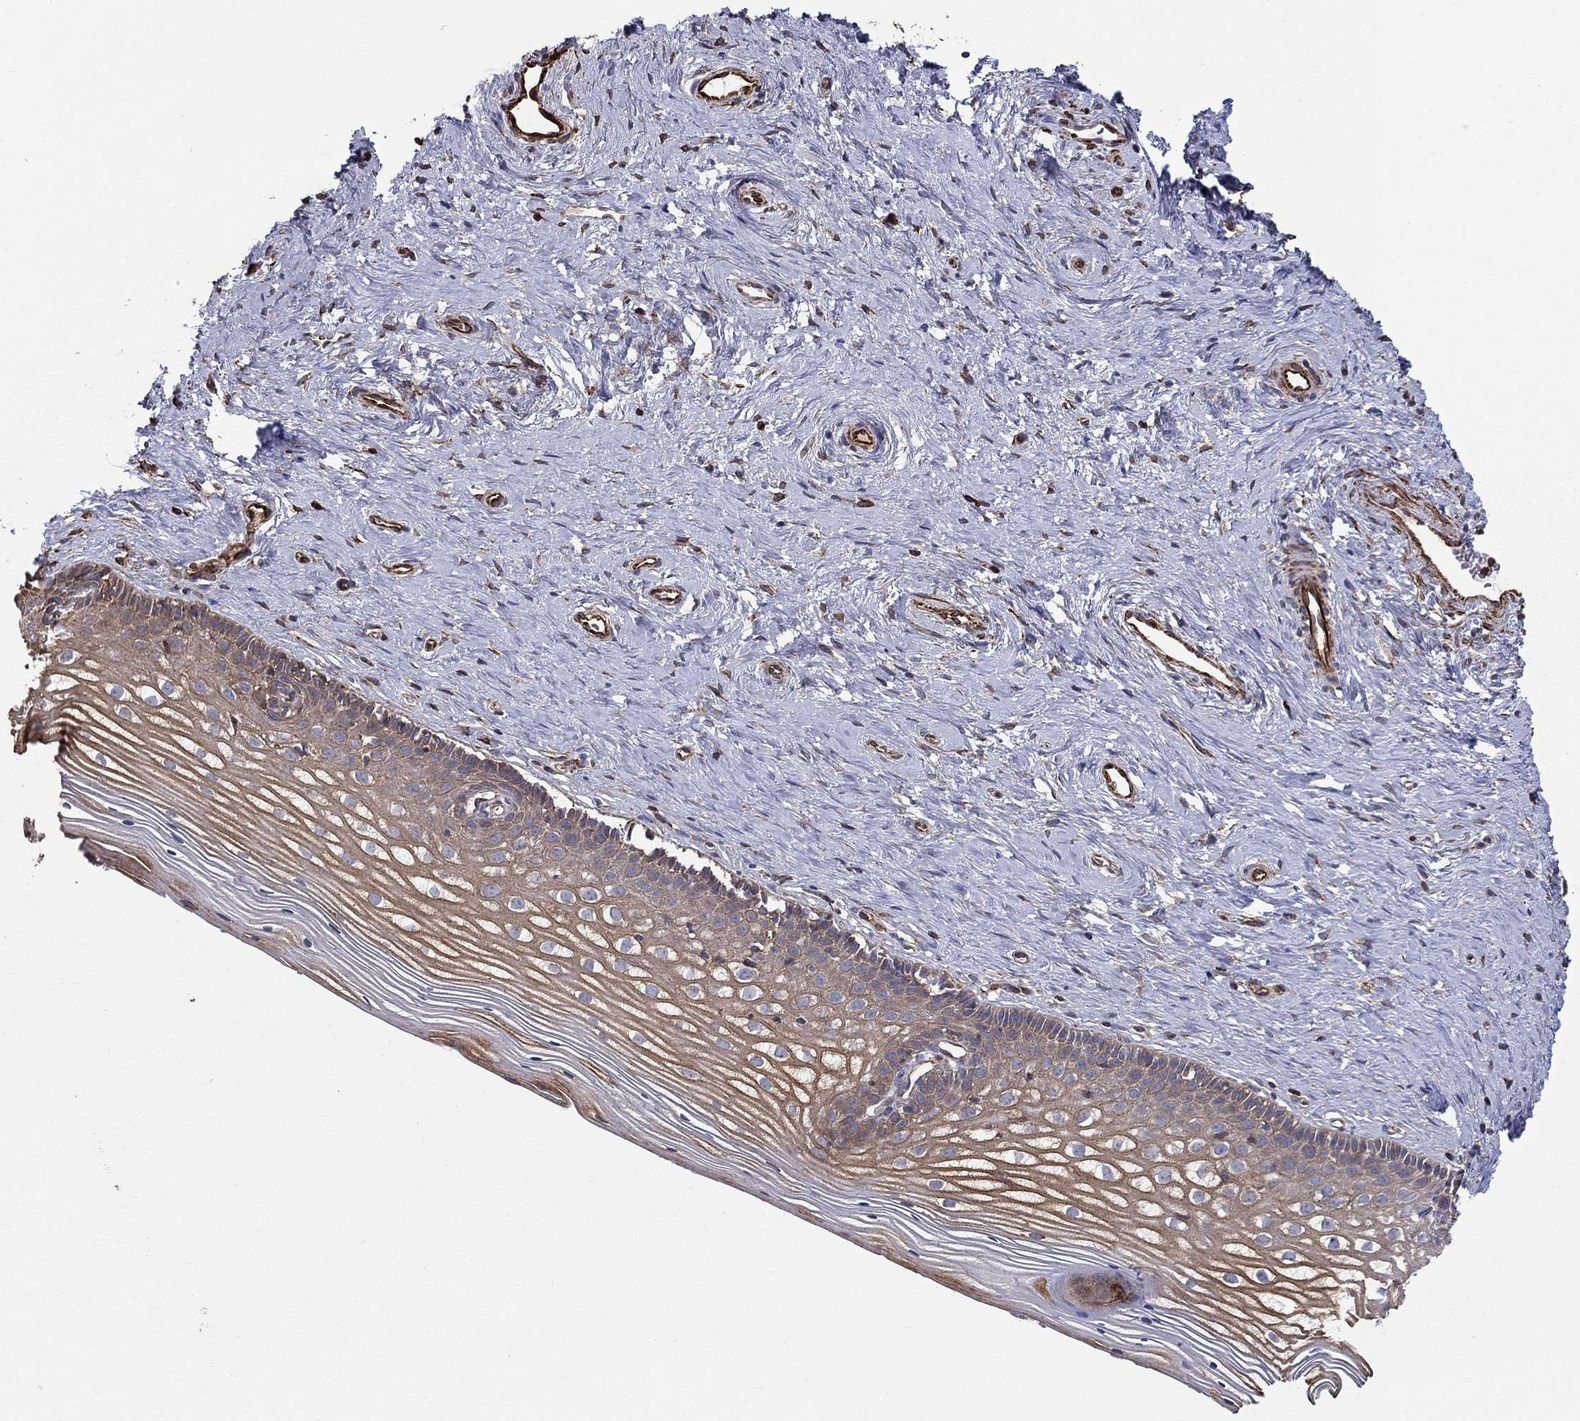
{"staining": {"intensity": "weak", "quantity": ">75%", "location": "cytoplasmic/membranous"}, "tissue": "cervix", "cell_type": "Glandular cells", "image_type": "normal", "snomed": [{"axis": "morphology", "description": "Normal tissue, NOS"}, {"axis": "topography", "description": "Cervix"}], "caption": "Immunohistochemistry (IHC) (DAB) staining of benign cervix shows weak cytoplasmic/membranous protein positivity in about >75% of glandular cells. Nuclei are stained in blue.", "gene": "NPHP1", "patient": {"sex": "female", "age": 40}}